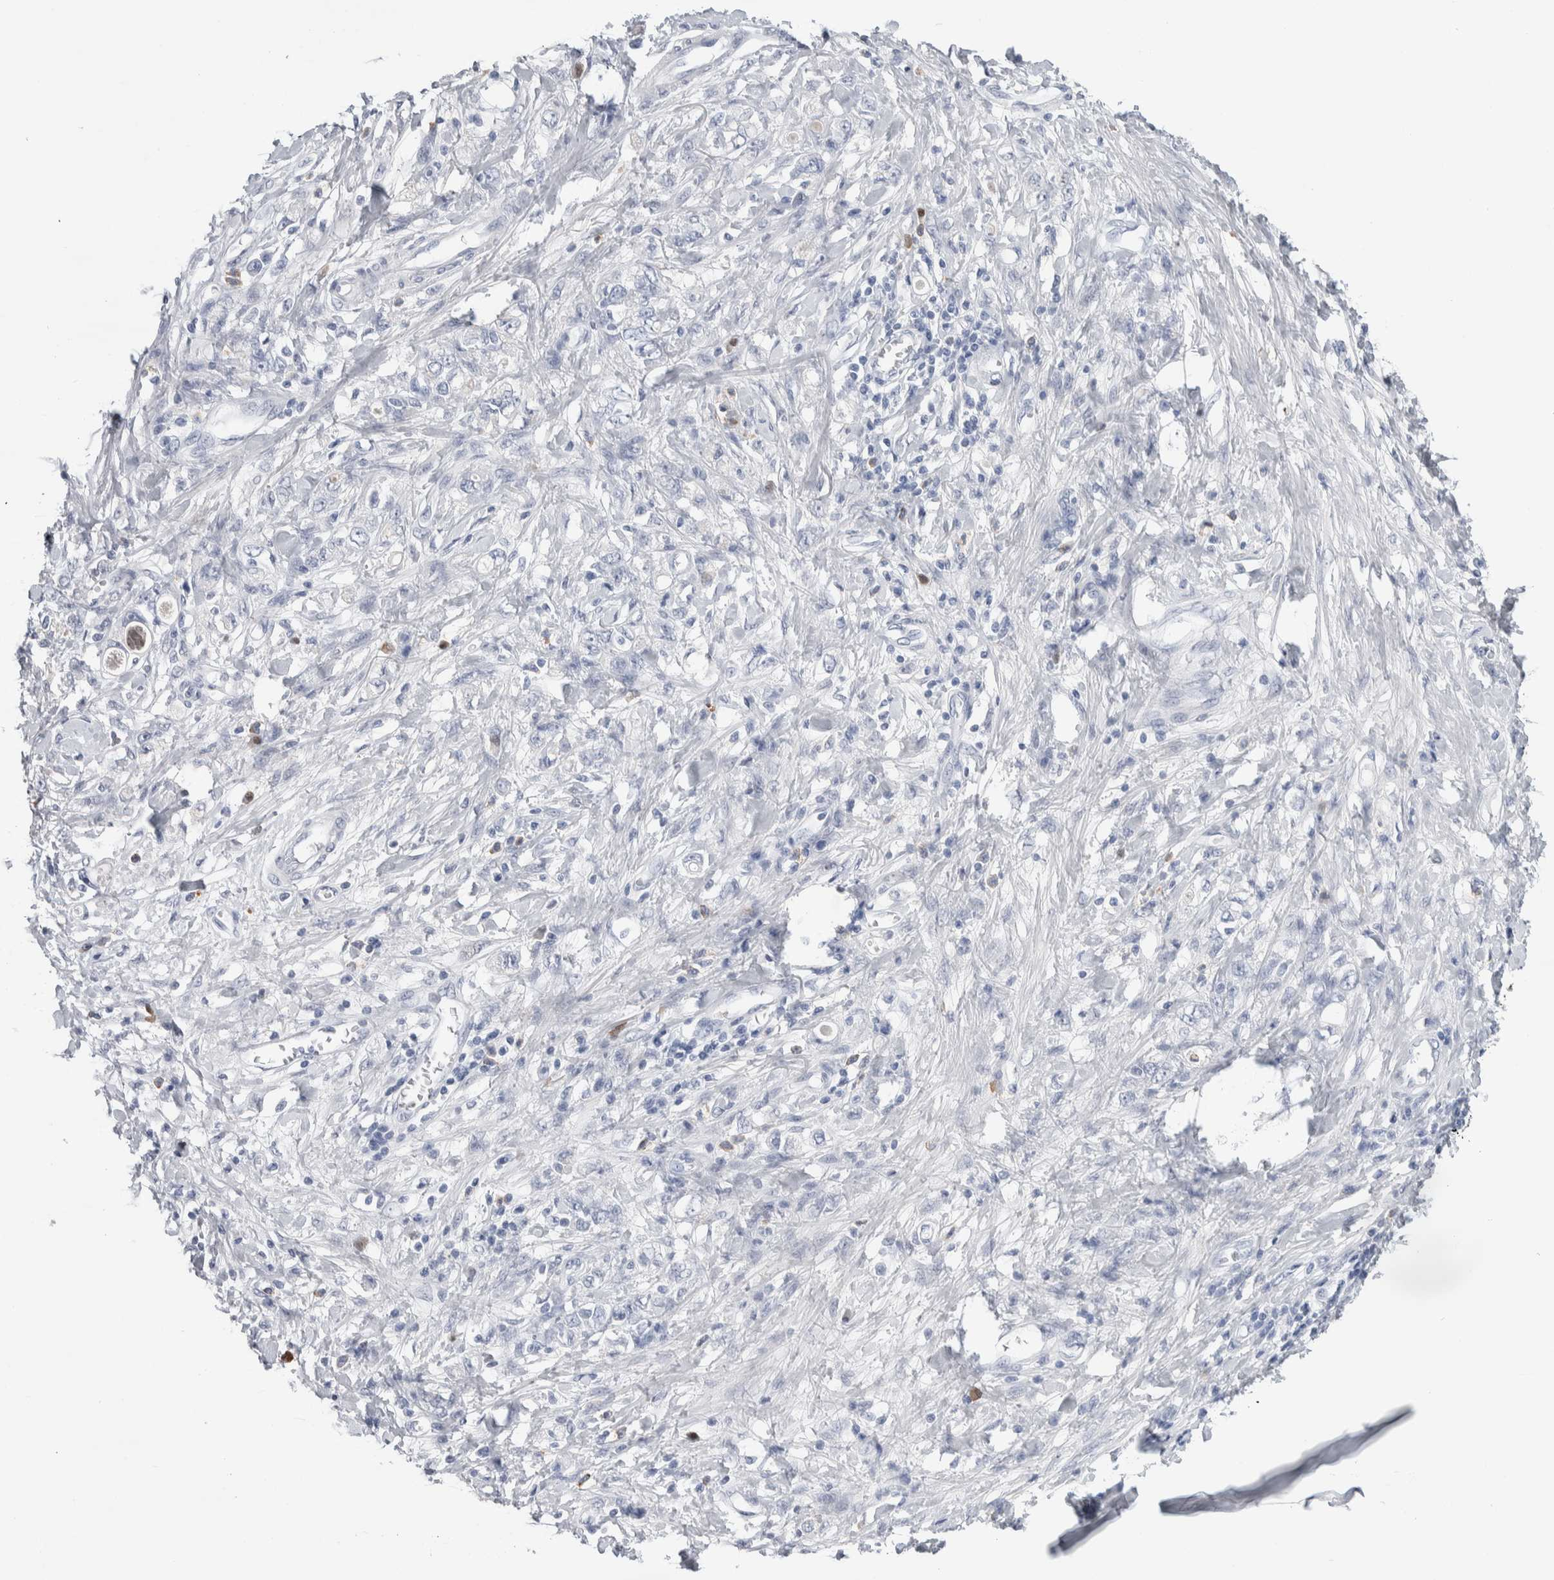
{"staining": {"intensity": "negative", "quantity": "none", "location": "none"}, "tissue": "stomach cancer", "cell_type": "Tumor cells", "image_type": "cancer", "snomed": [{"axis": "morphology", "description": "Adenocarcinoma, NOS"}, {"axis": "topography", "description": "Stomach"}], "caption": "Stomach cancer (adenocarcinoma) was stained to show a protein in brown. There is no significant expression in tumor cells.", "gene": "LURAP1L", "patient": {"sex": "female", "age": 76}}